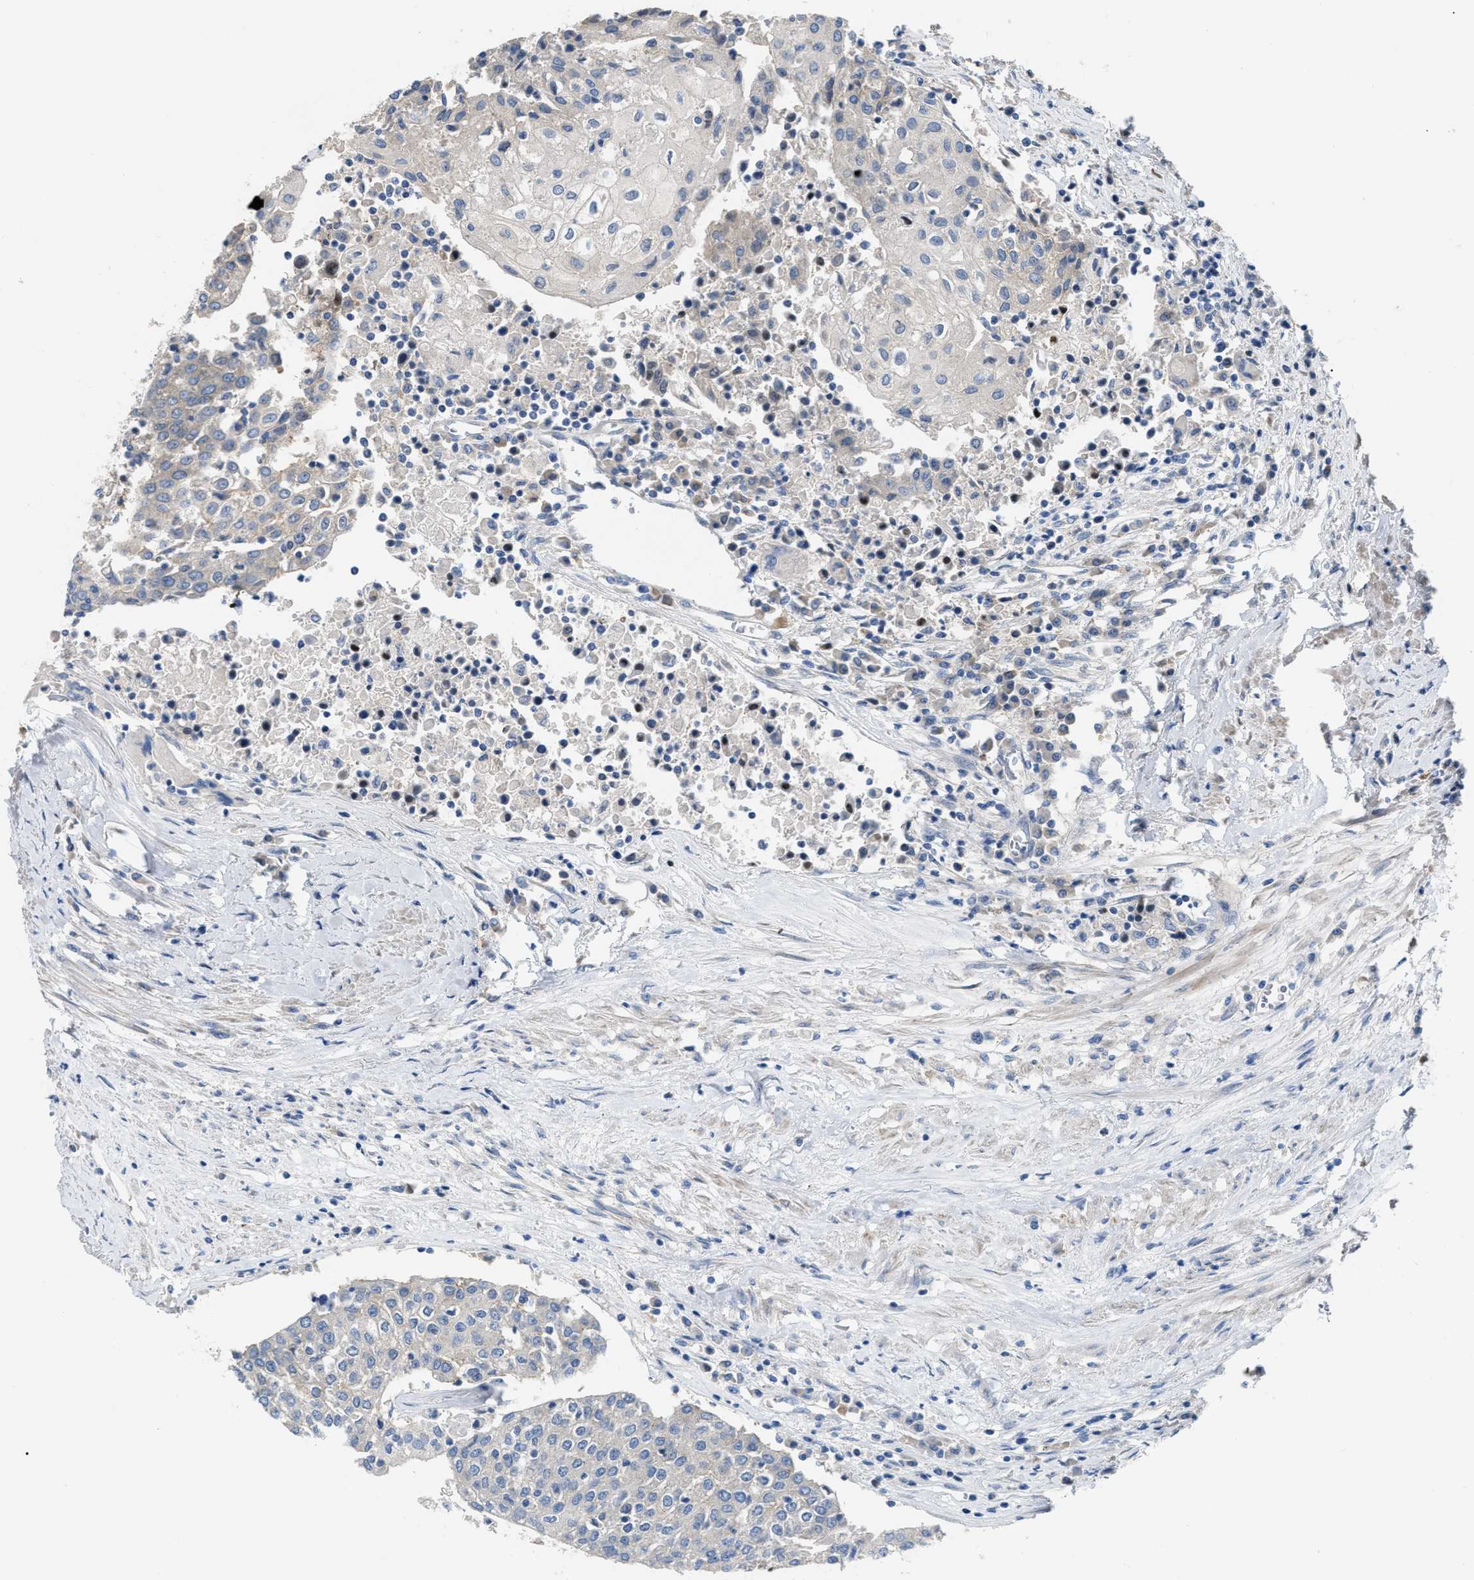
{"staining": {"intensity": "negative", "quantity": "none", "location": "none"}, "tissue": "urothelial cancer", "cell_type": "Tumor cells", "image_type": "cancer", "snomed": [{"axis": "morphology", "description": "Urothelial carcinoma, High grade"}, {"axis": "topography", "description": "Urinary bladder"}], "caption": "Urothelial cancer stained for a protein using IHC displays no positivity tumor cells.", "gene": "DHX58", "patient": {"sex": "female", "age": 85}}